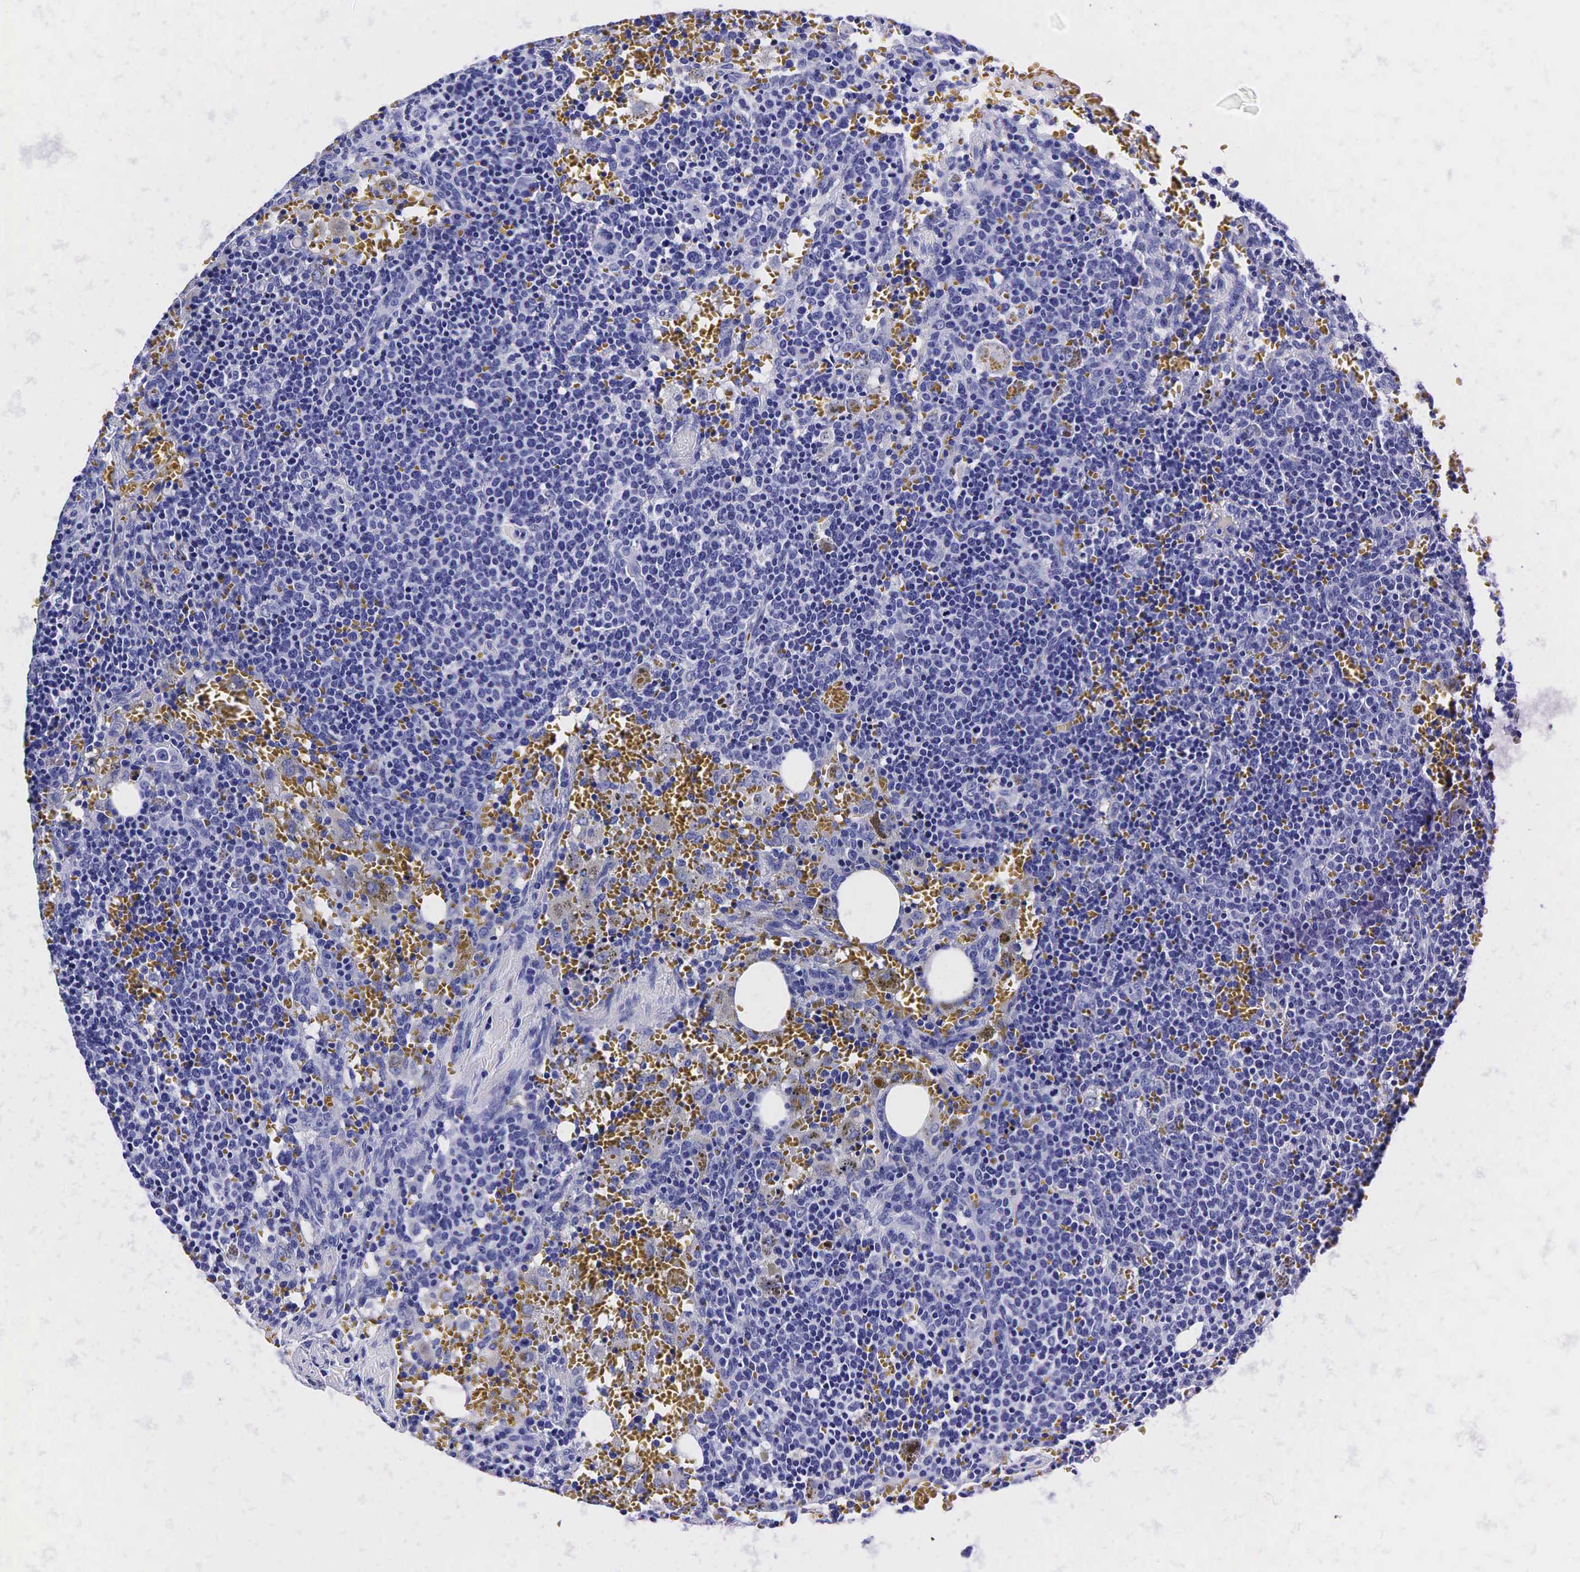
{"staining": {"intensity": "negative", "quantity": "none", "location": "none"}, "tissue": "lymphoma", "cell_type": "Tumor cells", "image_type": "cancer", "snomed": [{"axis": "morphology", "description": "Malignant lymphoma, non-Hodgkin's type, High grade"}, {"axis": "topography", "description": "Lymph node"}], "caption": "High magnification brightfield microscopy of lymphoma stained with DAB (brown) and counterstained with hematoxylin (blue): tumor cells show no significant expression. (DAB (3,3'-diaminobenzidine) IHC visualized using brightfield microscopy, high magnification).", "gene": "KLK3", "patient": {"sex": "female", "age": 76}}